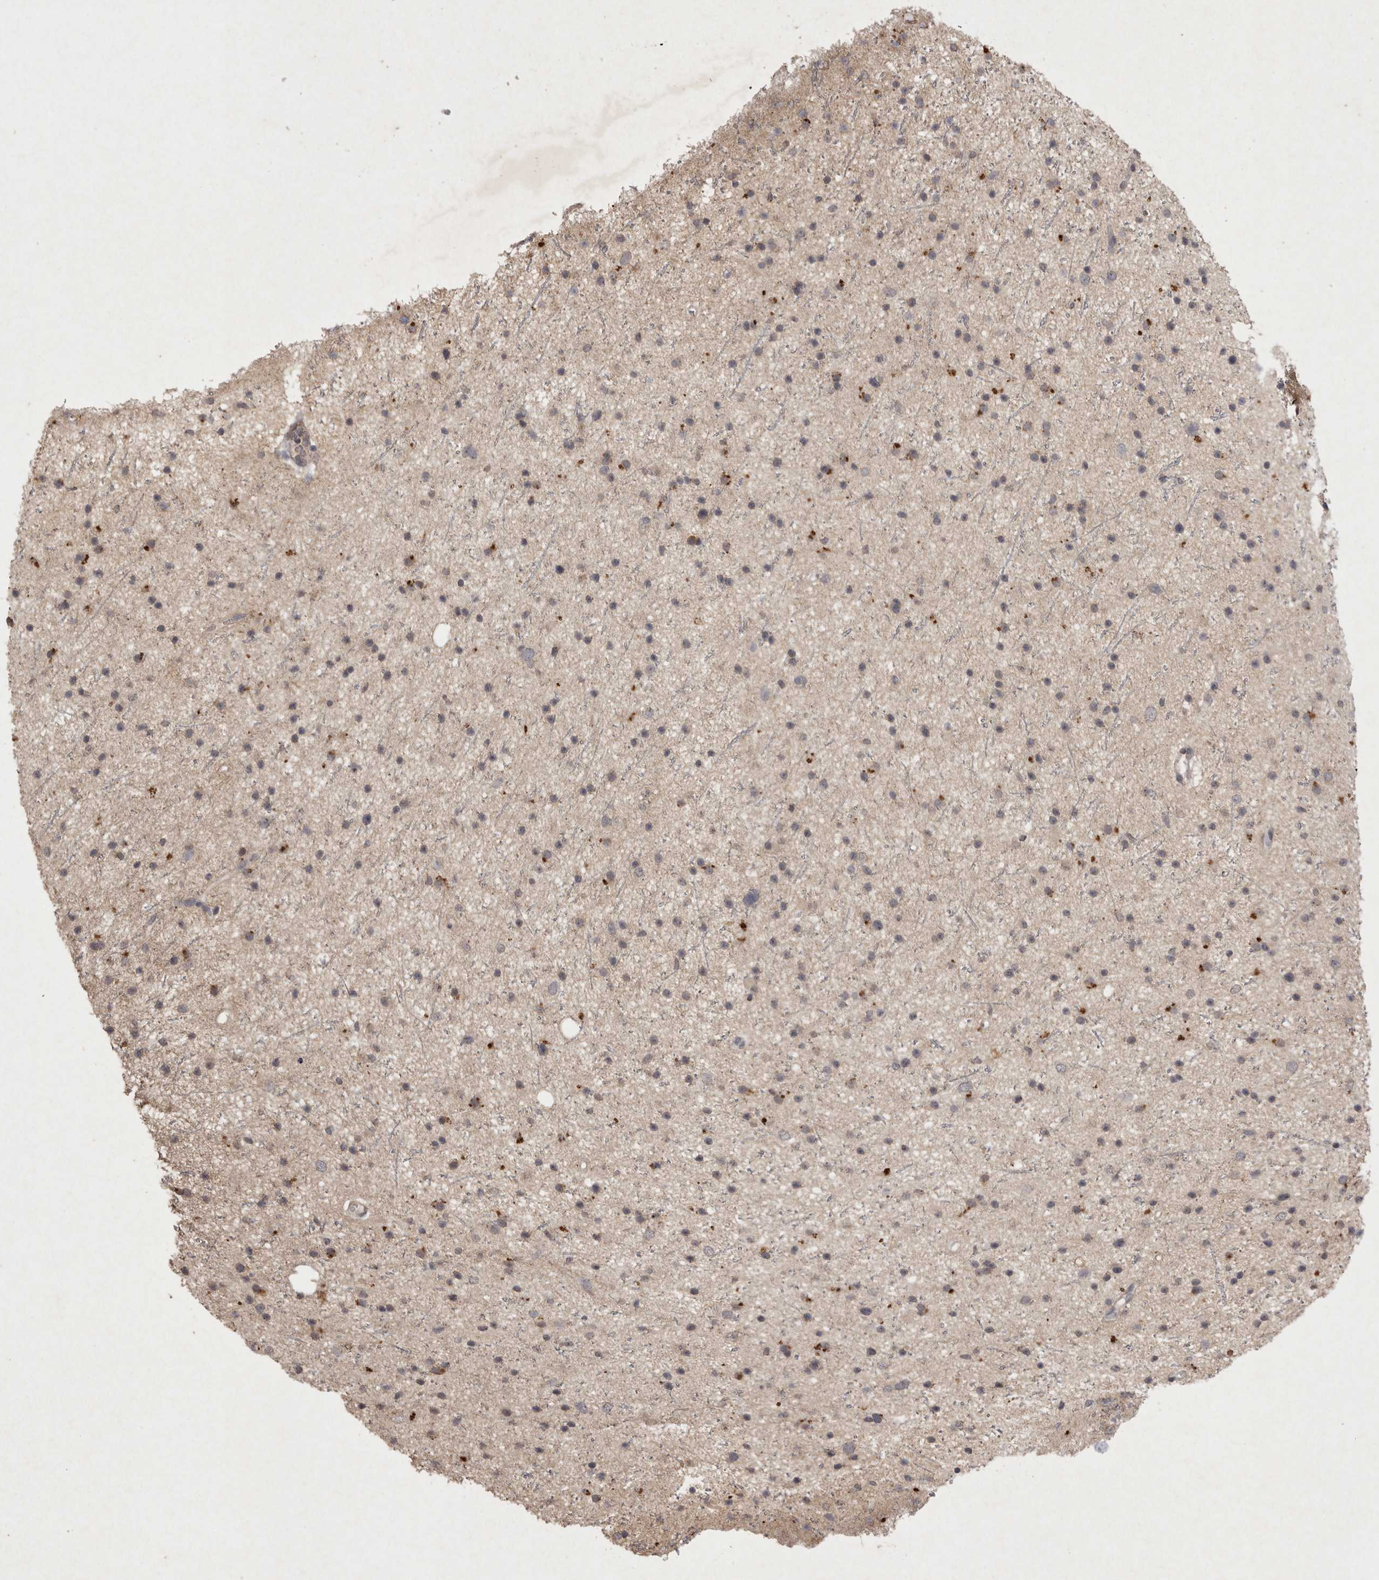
{"staining": {"intensity": "negative", "quantity": "none", "location": "none"}, "tissue": "glioma", "cell_type": "Tumor cells", "image_type": "cancer", "snomed": [{"axis": "morphology", "description": "Glioma, malignant, Low grade"}, {"axis": "topography", "description": "Cerebral cortex"}], "caption": "The immunohistochemistry micrograph has no significant staining in tumor cells of low-grade glioma (malignant) tissue.", "gene": "APLNR", "patient": {"sex": "female", "age": 39}}